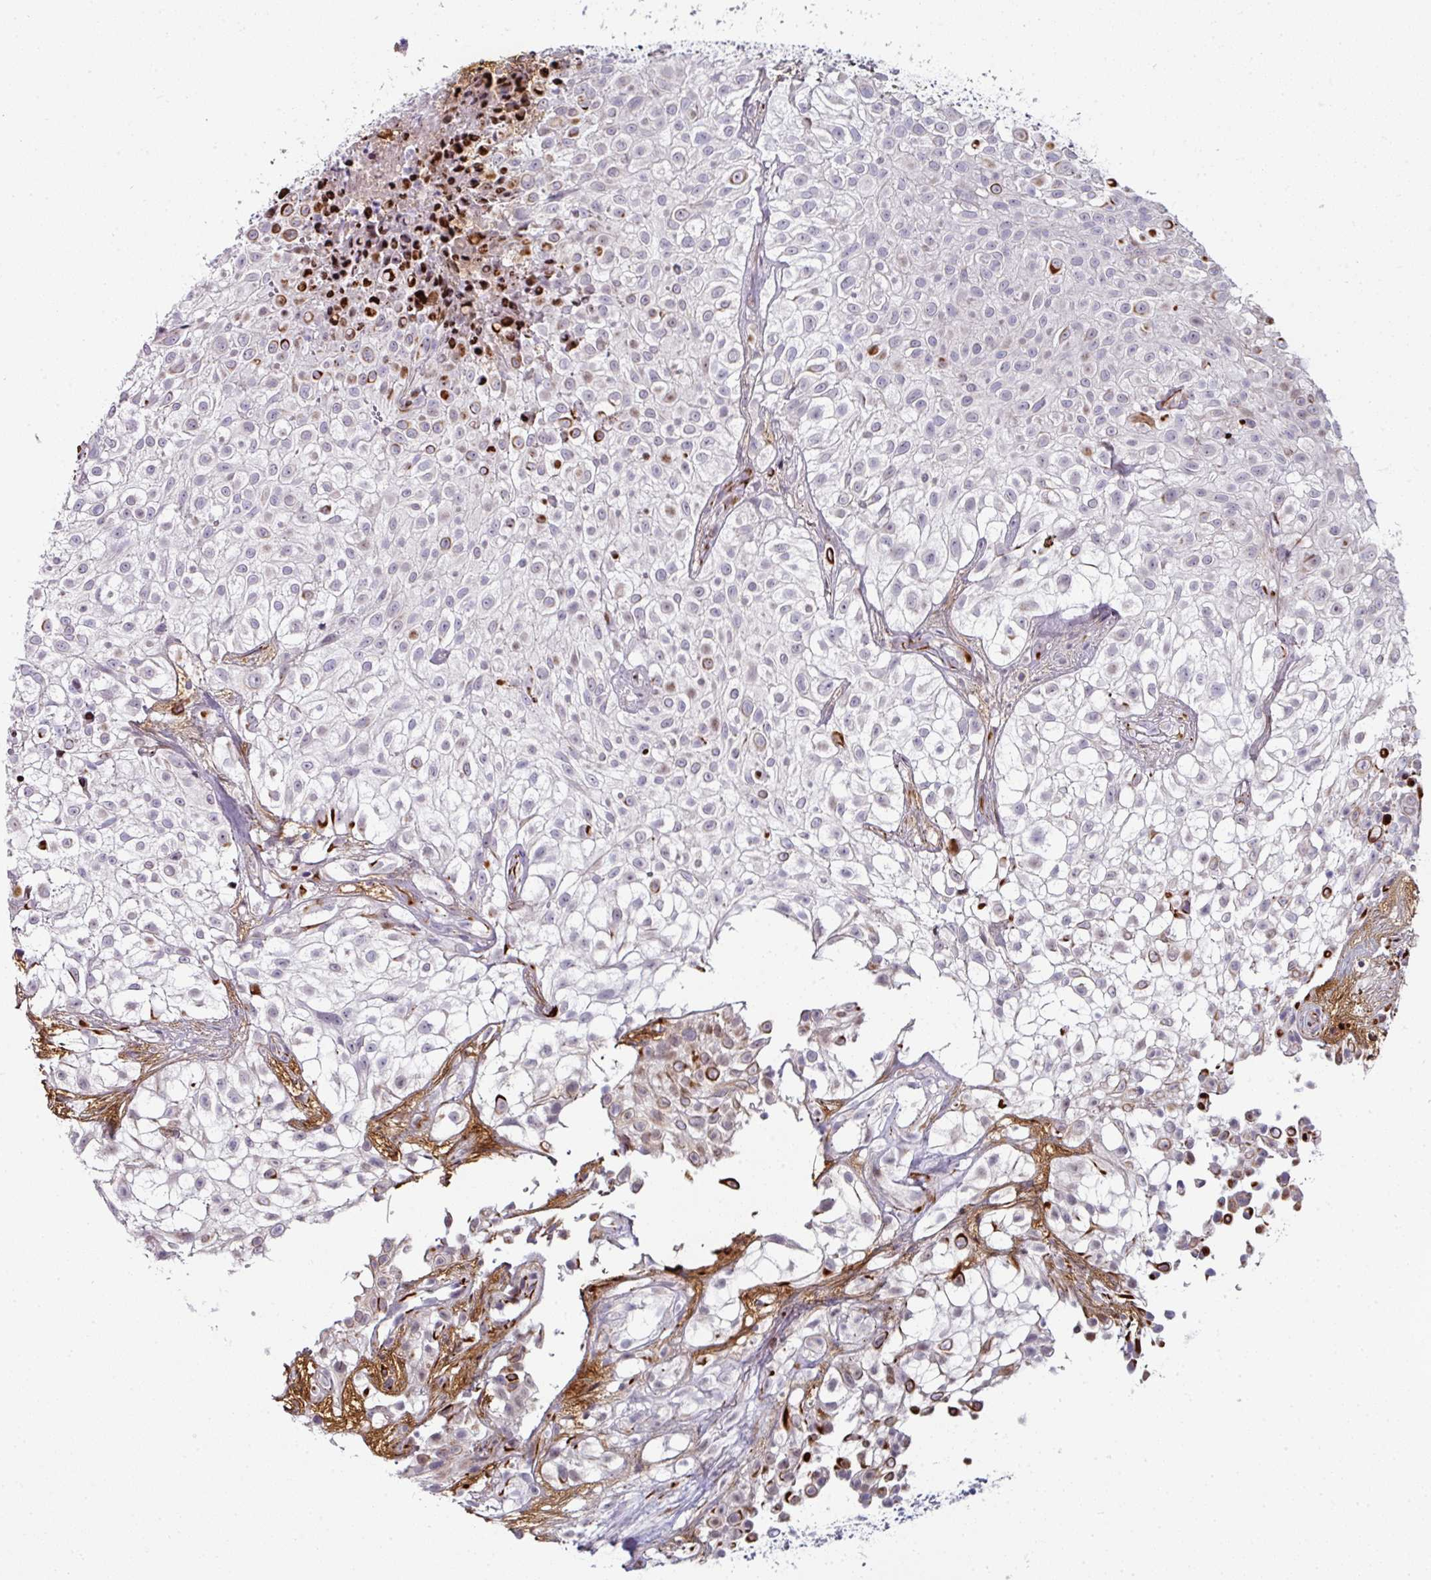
{"staining": {"intensity": "strong", "quantity": "<25%", "location": "cytoplasmic/membranous"}, "tissue": "urothelial cancer", "cell_type": "Tumor cells", "image_type": "cancer", "snomed": [{"axis": "morphology", "description": "Urothelial carcinoma, High grade"}, {"axis": "topography", "description": "Urinary bladder"}], "caption": "Human urothelial cancer stained with a protein marker exhibits strong staining in tumor cells.", "gene": "TMPRSS9", "patient": {"sex": "male", "age": 56}}